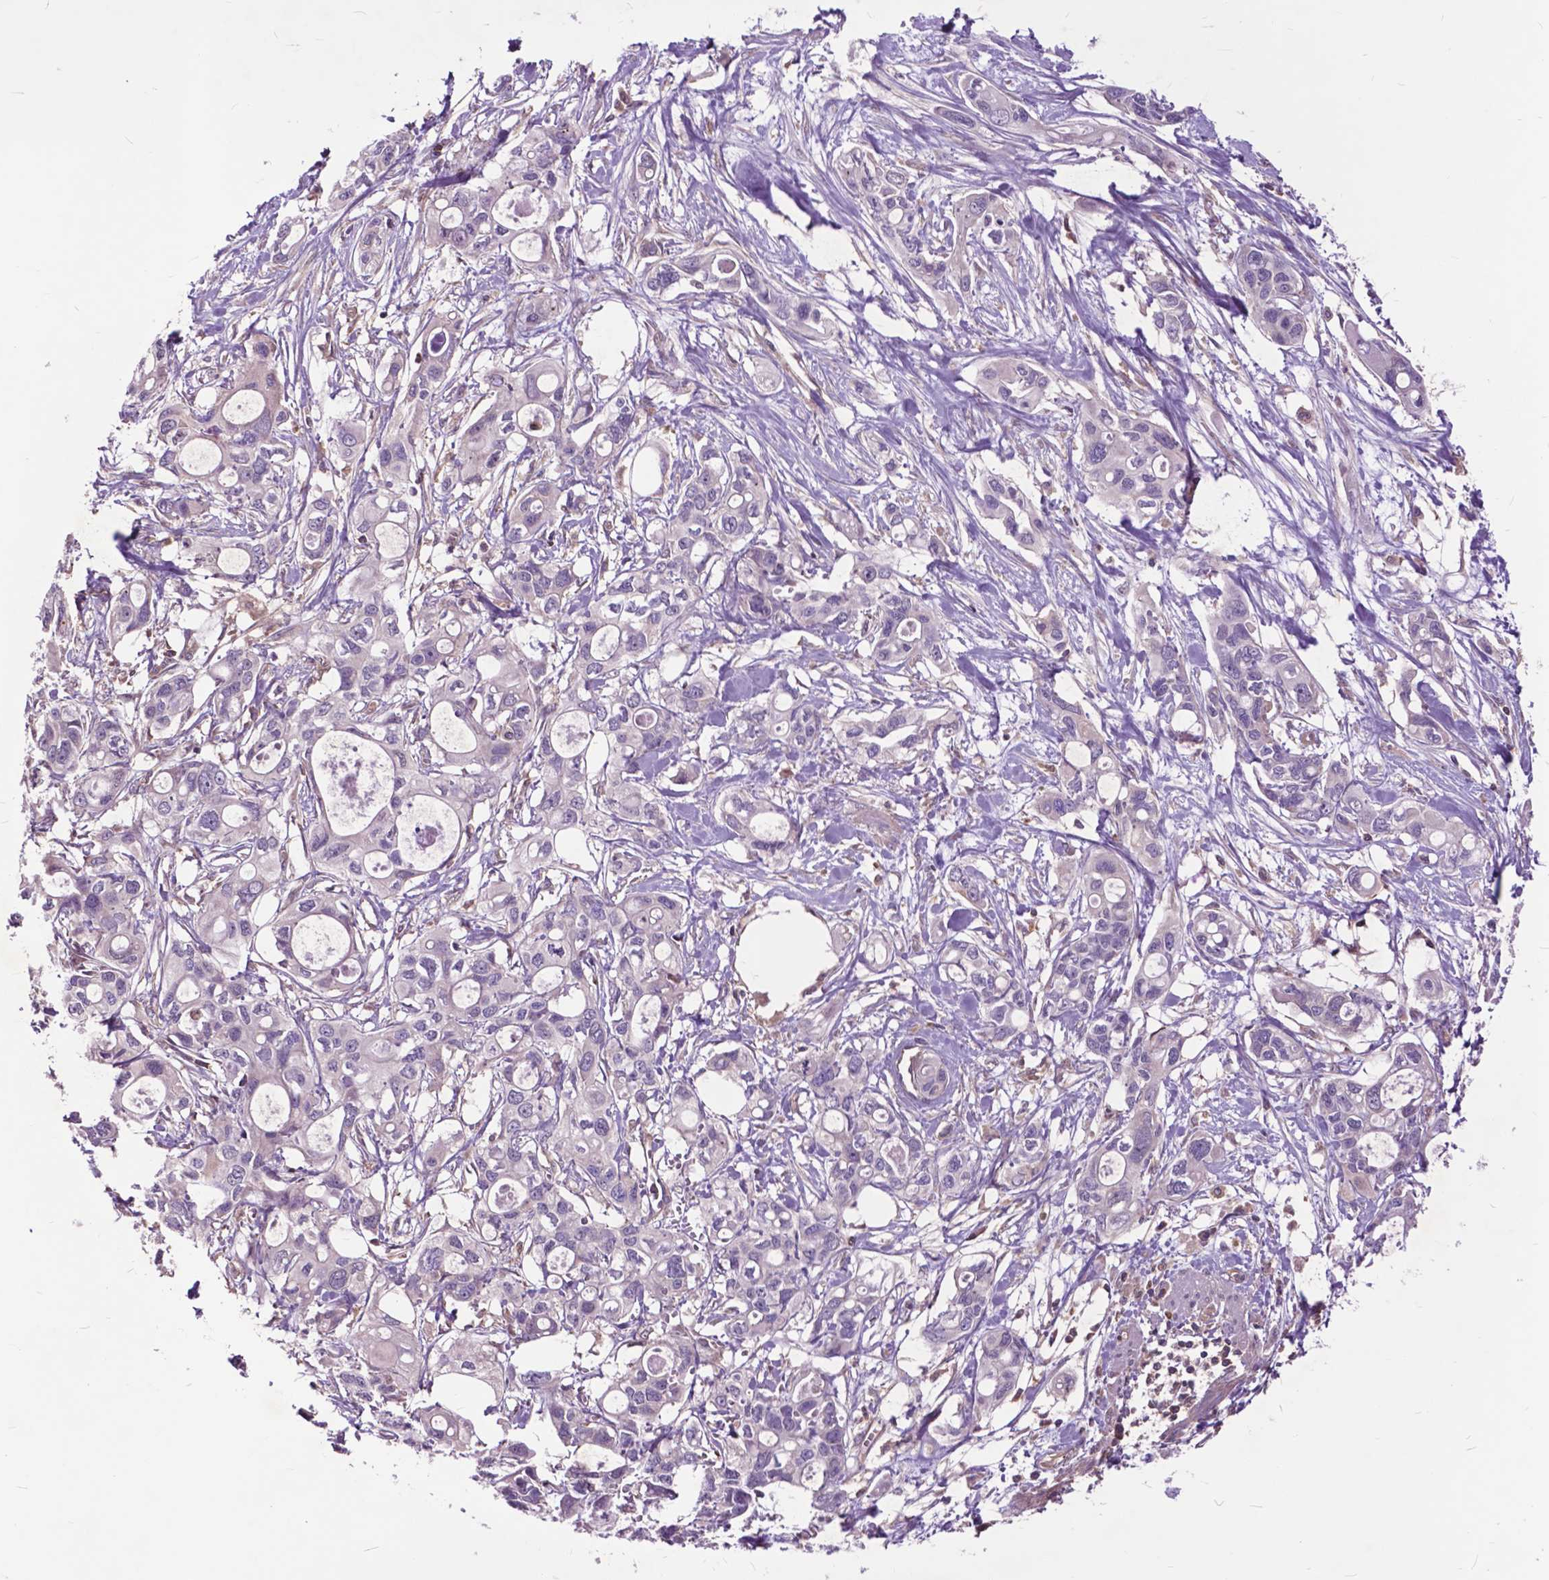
{"staining": {"intensity": "negative", "quantity": "none", "location": "none"}, "tissue": "pancreatic cancer", "cell_type": "Tumor cells", "image_type": "cancer", "snomed": [{"axis": "morphology", "description": "Adenocarcinoma, NOS"}, {"axis": "topography", "description": "Pancreas"}], "caption": "Pancreatic cancer (adenocarcinoma) stained for a protein using immunohistochemistry (IHC) reveals no staining tumor cells.", "gene": "ARAF", "patient": {"sex": "male", "age": 60}}